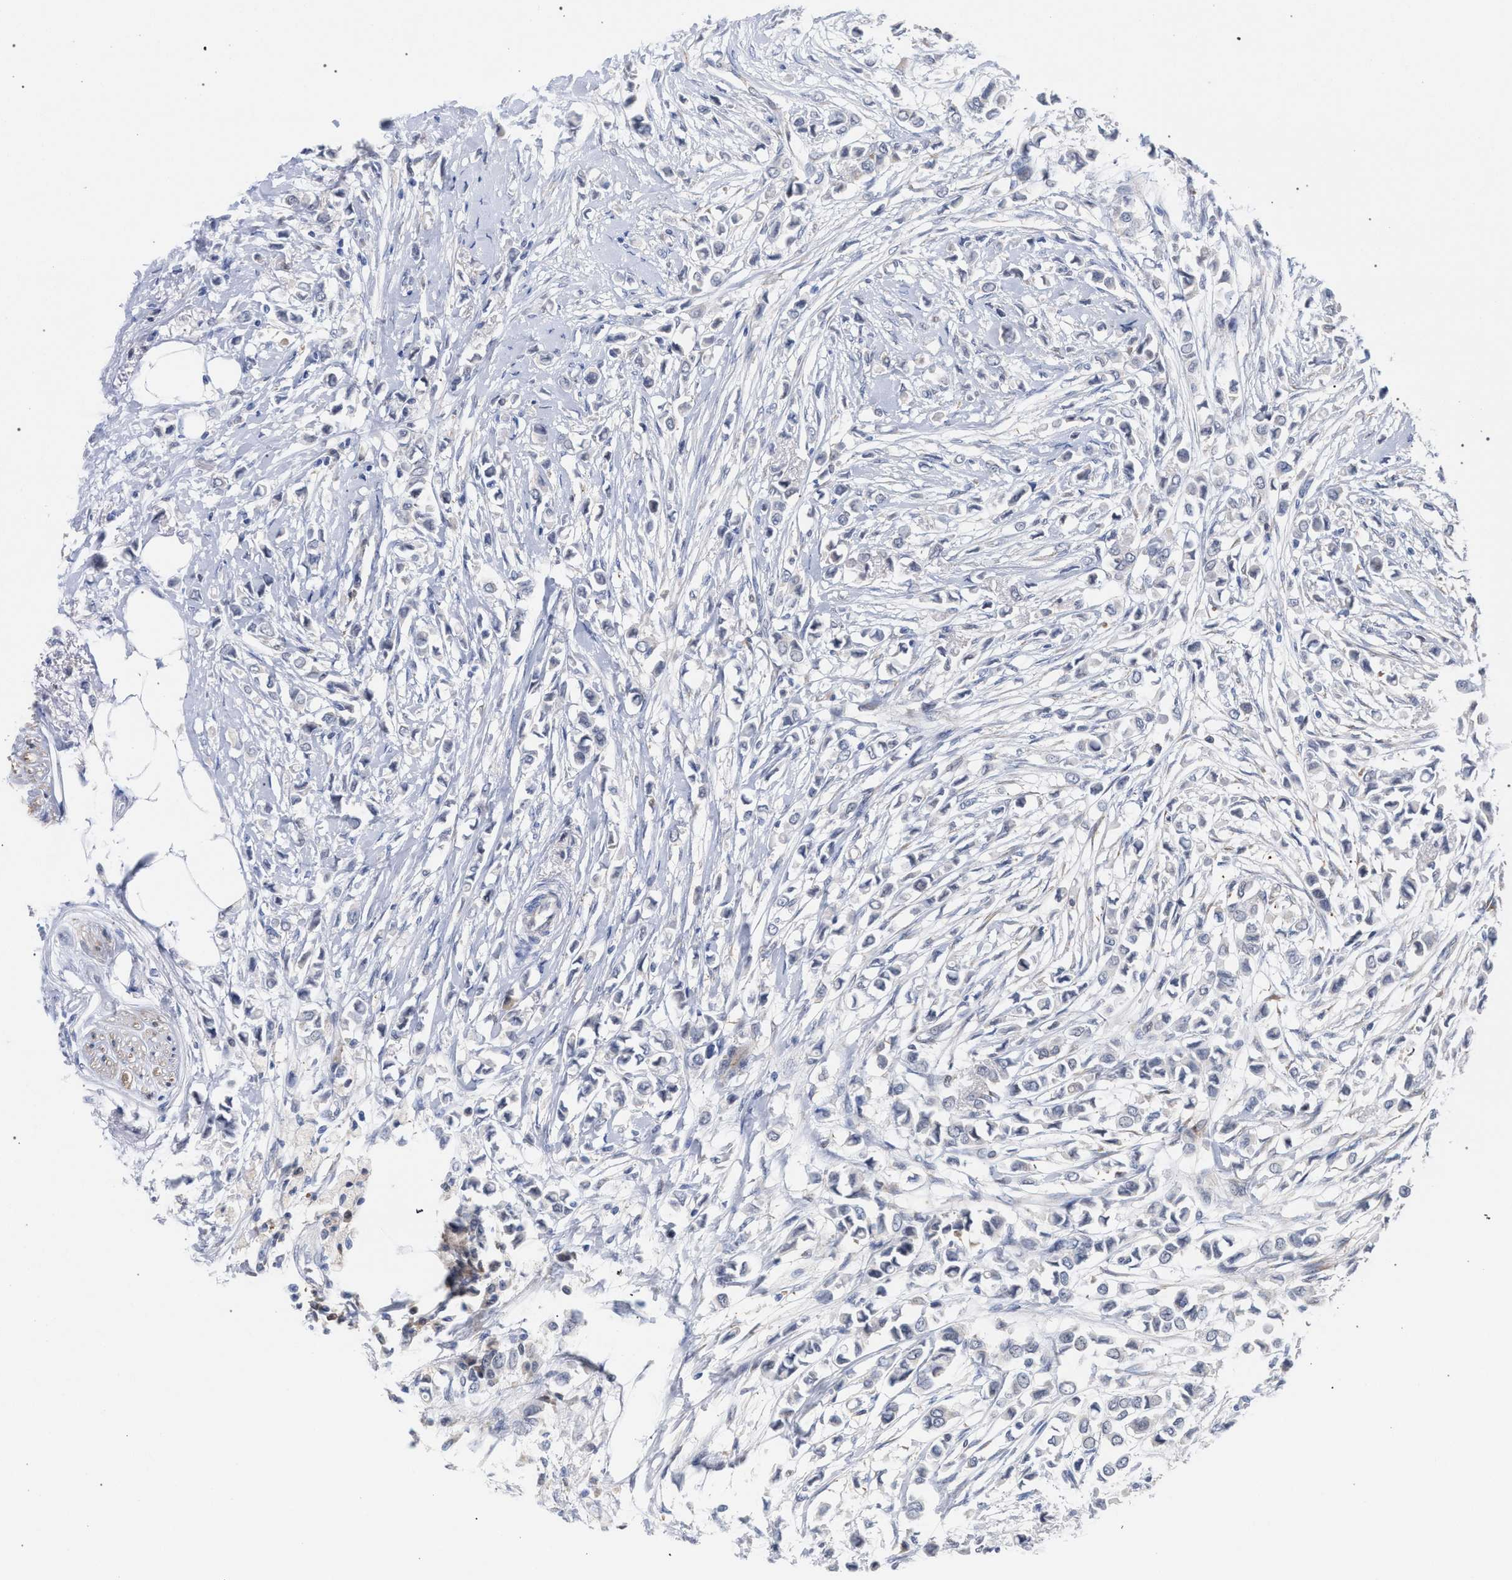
{"staining": {"intensity": "negative", "quantity": "none", "location": "none"}, "tissue": "breast cancer", "cell_type": "Tumor cells", "image_type": "cancer", "snomed": [{"axis": "morphology", "description": "Lobular carcinoma"}, {"axis": "topography", "description": "Breast"}], "caption": "The image reveals no significant staining in tumor cells of breast cancer (lobular carcinoma). (Stains: DAB immunohistochemistry with hematoxylin counter stain, Microscopy: brightfield microscopy at high magnification).", "gene": "FHOD3", "patient": {"sex": "female", "age": 51}}